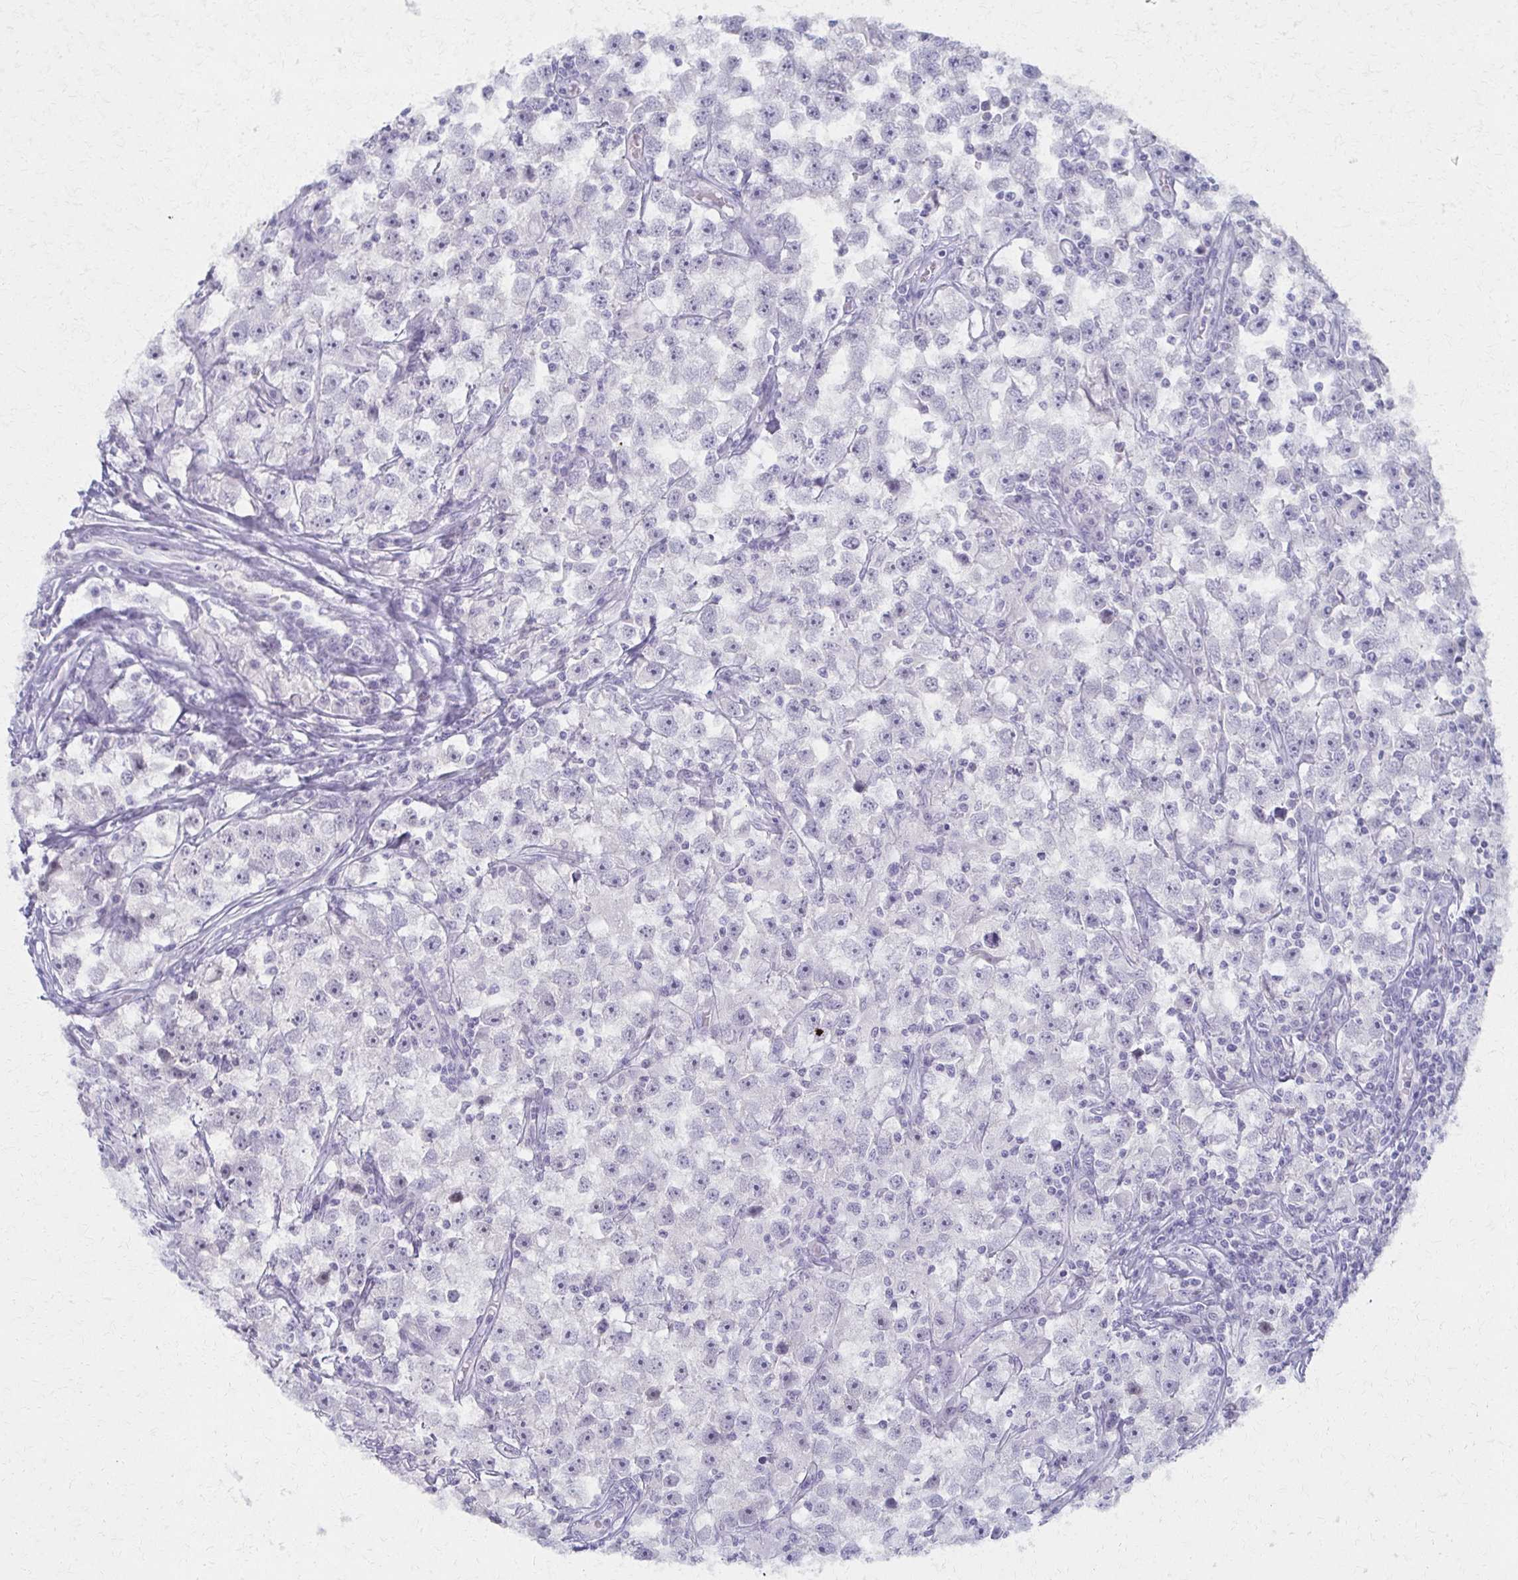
{"staining": {"intensity": "negative", "quantity": "none", "location": "none"}, "tissue": "testis cancer", "cell_type": "Tumor cells", "image_type": "cancer", "snomed": [{"axis": "morphology", "description": "Seminoma, NOS"}, {"axis": "topography", "description": "Testis"}], "caption": "Immunohistochemistry (IHC) micrograph of testis cancer (seminoma) stained for a protein (brown), which exhibits no staining in tumor cells.", "gene": "MORC4", "patient": {"sex": "male", "age": 33}}